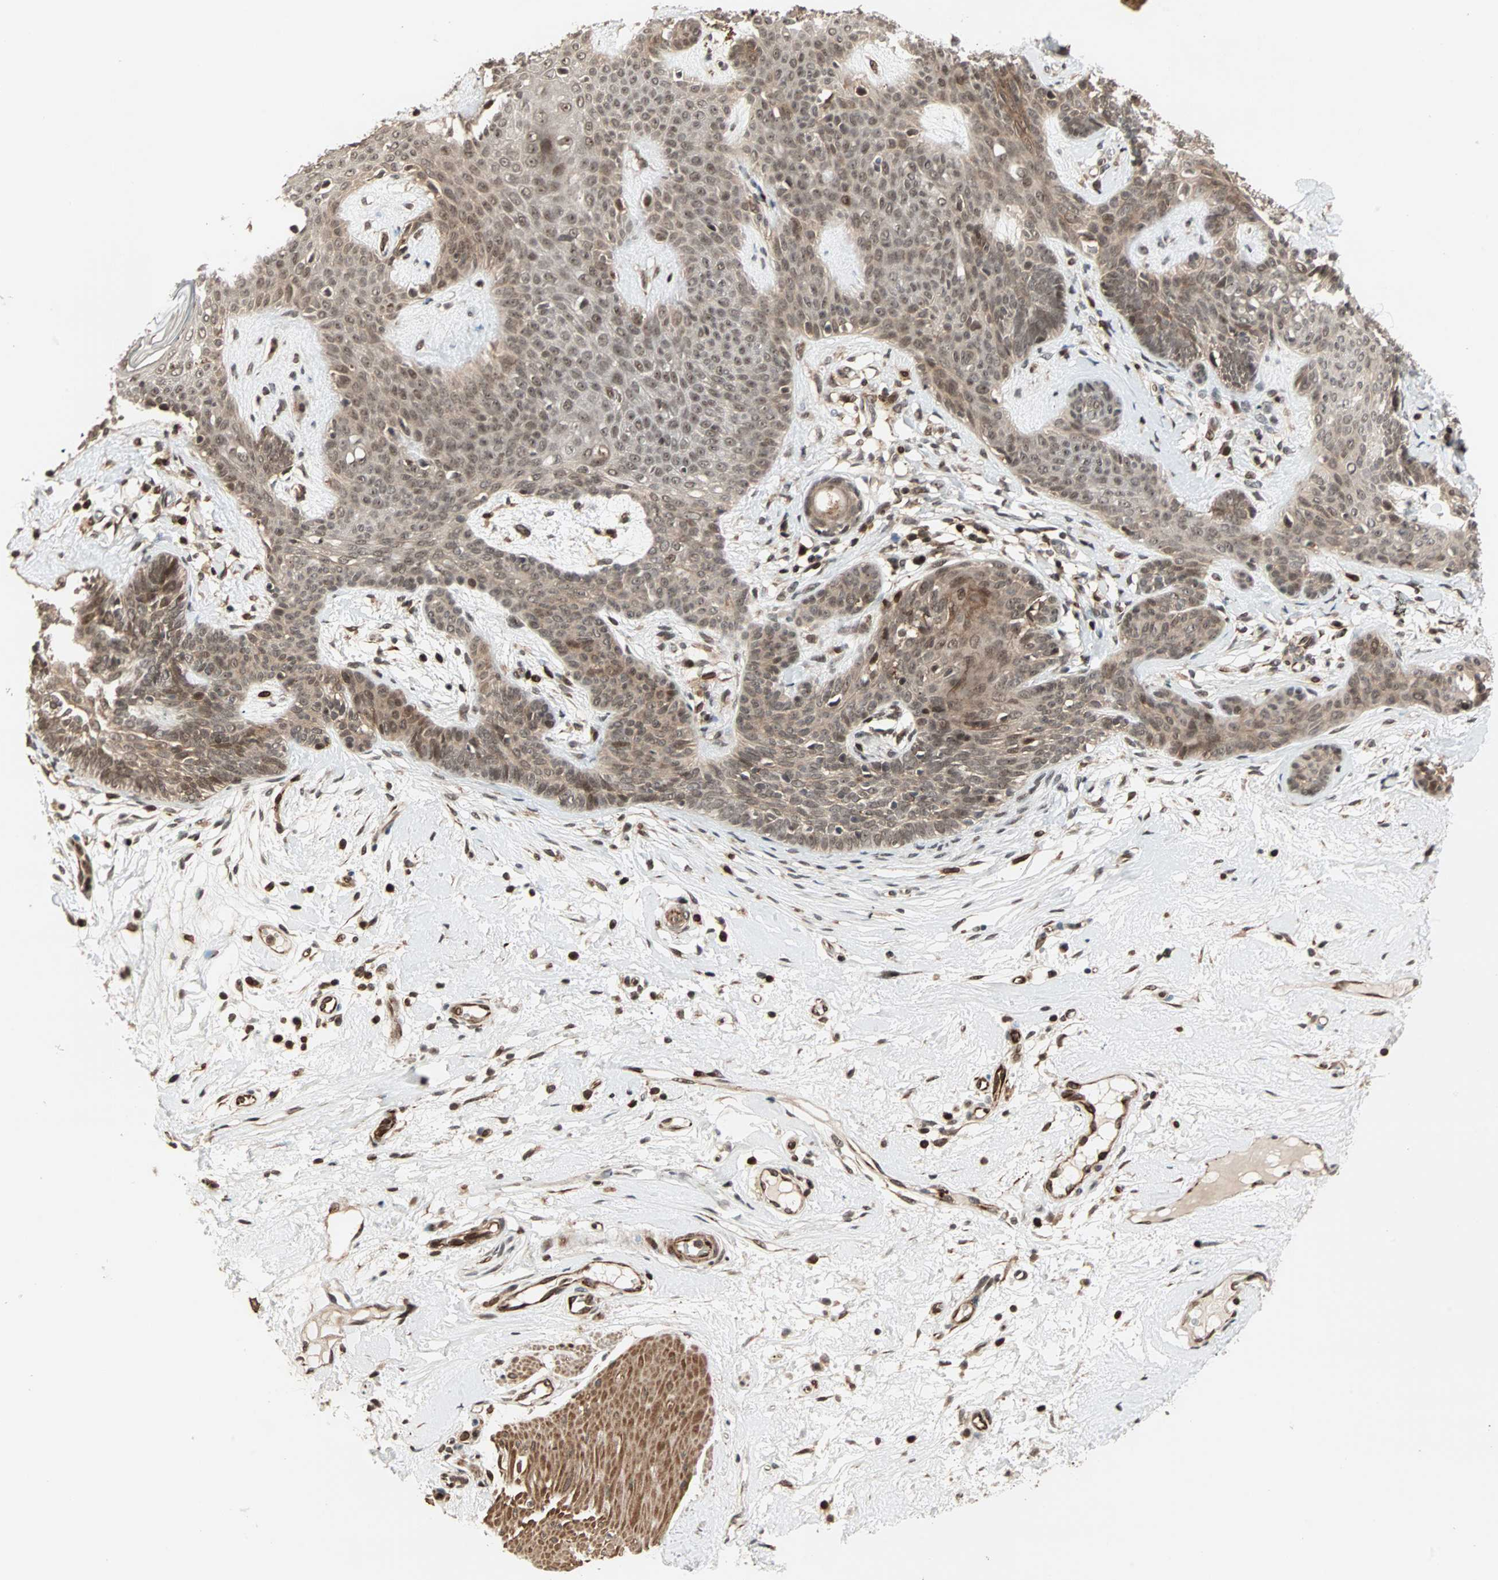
{"staining": {"intensity": "moderate", "quantity": ">75%", "location": "cytoplasmic/membranous,nuclear"}, "tissue": "skin cancer", "cell_type": "Tumor cells", "image_type": "cancer", "snomed": [{"axis": "morphology", "description": "Developmental malformation"}, {"axis": "morphology", "description": "Basal cell carcinoma"}, {"axis": "topography", "description": "Skin"}], "caption": "Basal cell carcinoma (skin) was stained to show a protein in brown. There is medium levels of moderate cytoplasmic/membranous and nuclear staining in about >75% of tumor cells.", "gene": "ZBED9", "patient": {"sex": "female", "age": 62}}